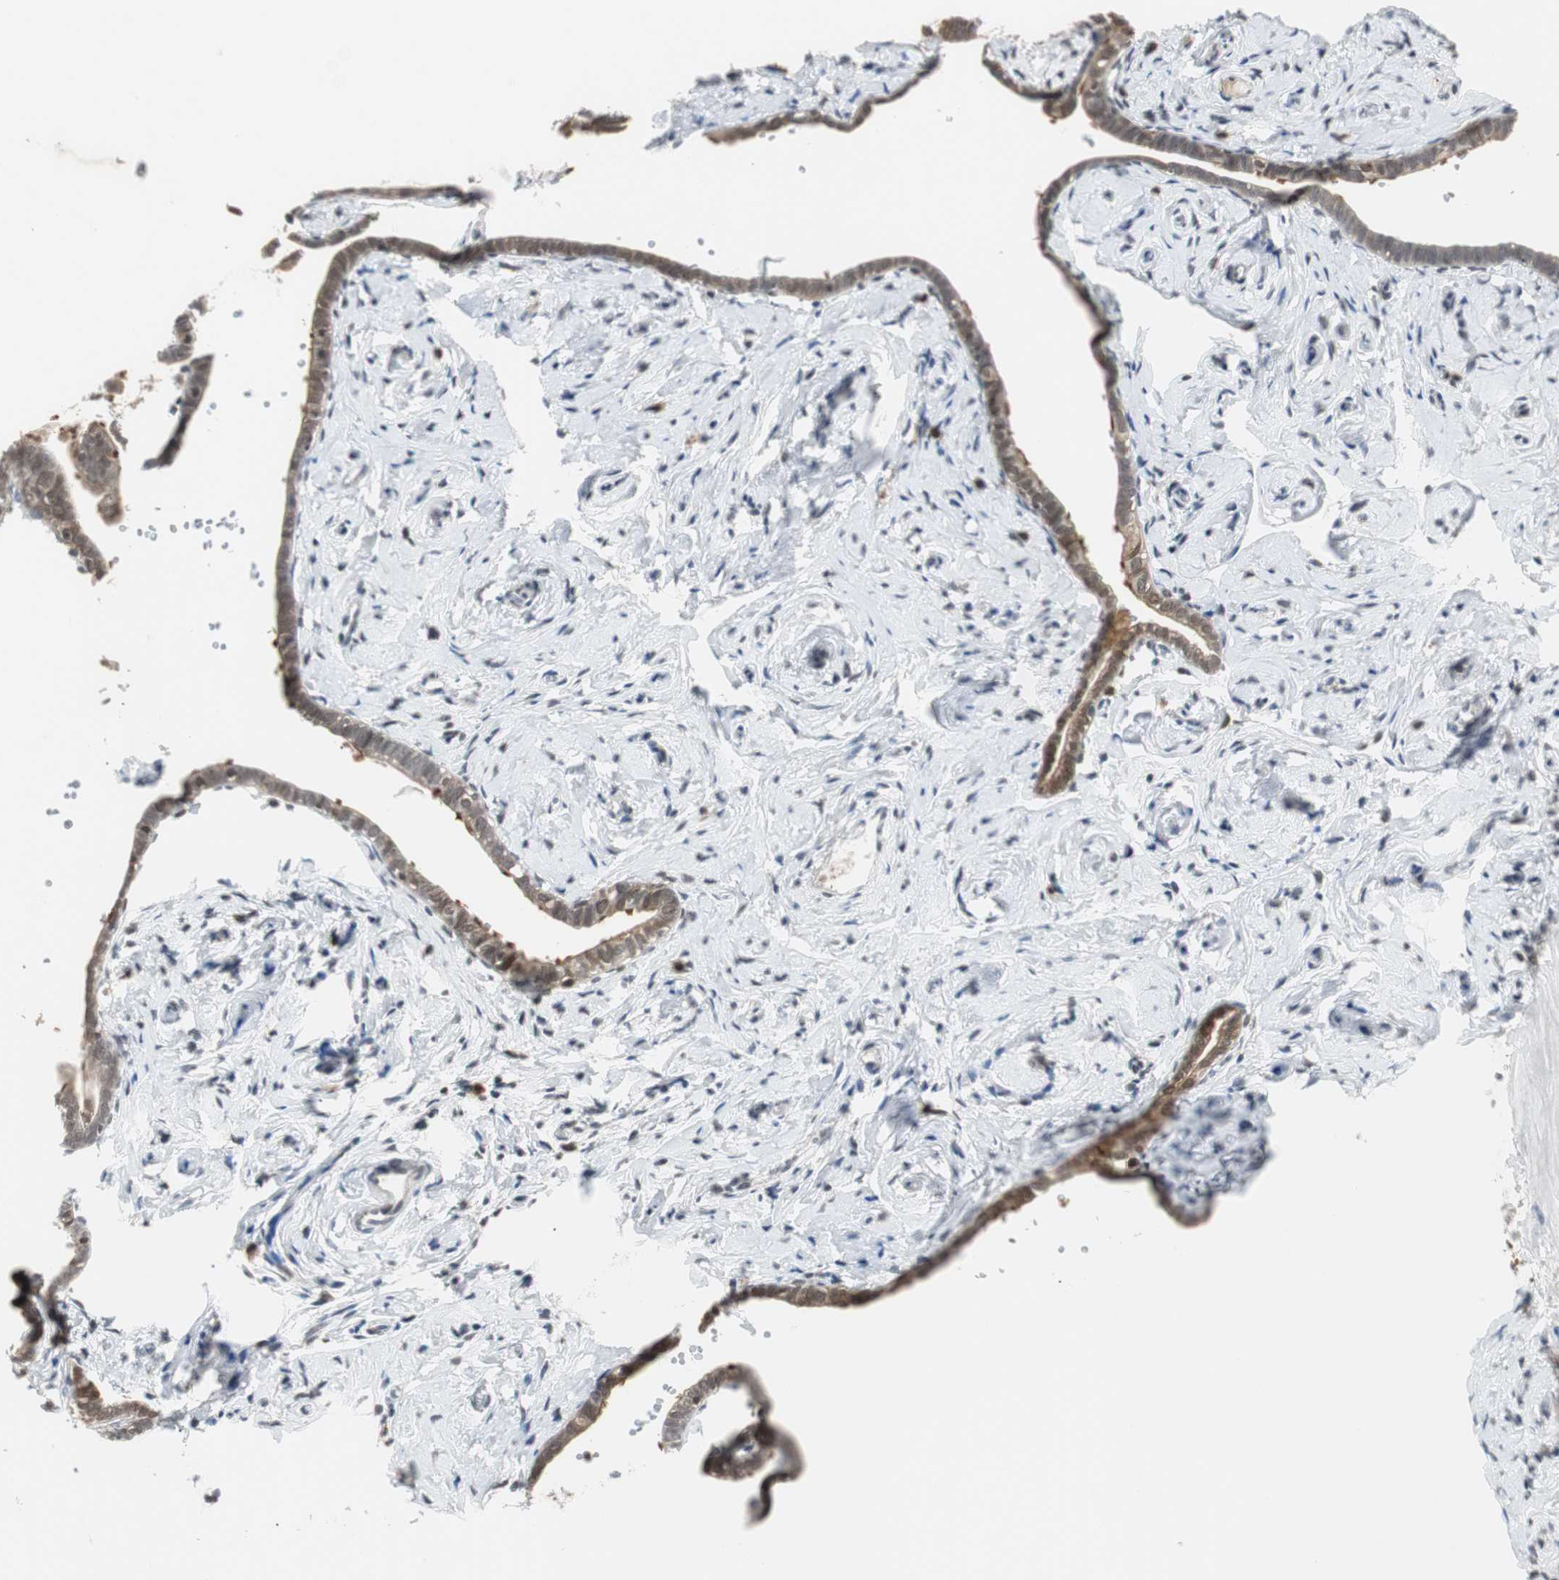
{"staining": {"intensity": "moderate", "quantity": ">75%", "location": "cytoplasmic/membranous,nuclear"}, "tissue": "fallopian tube", "cell_type": "Glandular cells", "image_type": "normal", "snomed": [{"axis": "morphology", "description": "Normal tissue, NOS"}, {"axis": "topography", "description": "Fallopian tube"}], "caption": "Protein analysis of unremarkable fallopian tube displays moderate cytoplasmic/membranous,nuclear staining in approximately >75% of glandular cells. The staining was performed using DAB (3,3'-diaminobenzidine), with brown indicating positive protein expression. Nuclei are stained blue with hematoxylin.", "gene": "SIRT1", "patient": {"sex": "female", "age": 71}}